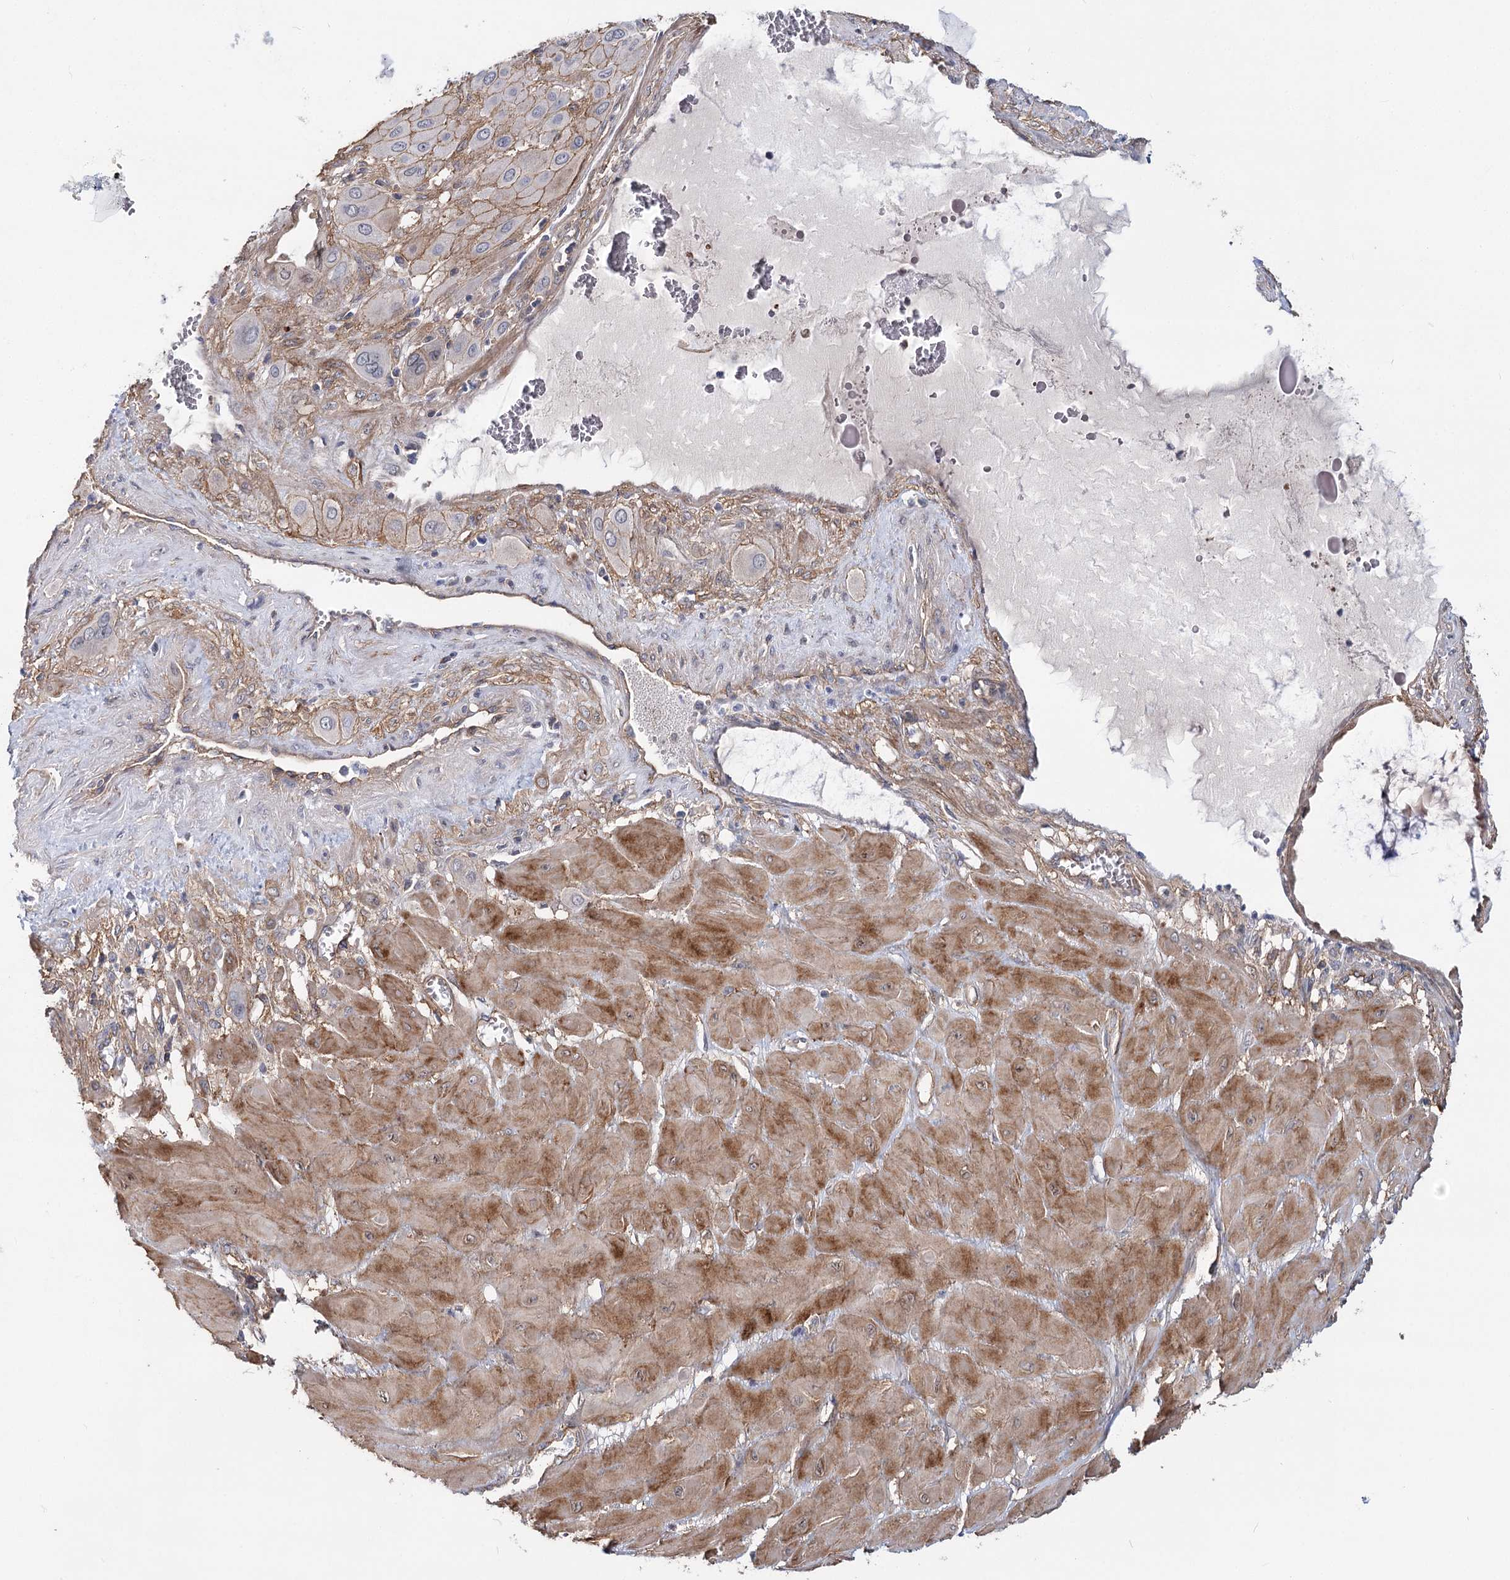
{"staining": {"intensity": "moderate", "quantity": "25%-75%", "location": "cytoplasmic/membranous"}, "tissue": "cervical cancer", "cell_type": "Tumor cells", "image_type": "cancer", "snomed": [{"axis": "morphology", "description": "Squamous cell carcinoma, NOS"}, {"axis": "topography", "description": "Cervix"}], "caption": "DAB immunohistochemical staining of human squamous cell carcinoma (cervical) displays moderate cytoplasmic/membranous protein staining in approximately 25%-75% of tumor cells.", "gene": "TMEM218", "patient": {"sex": "female", "age": 34}}